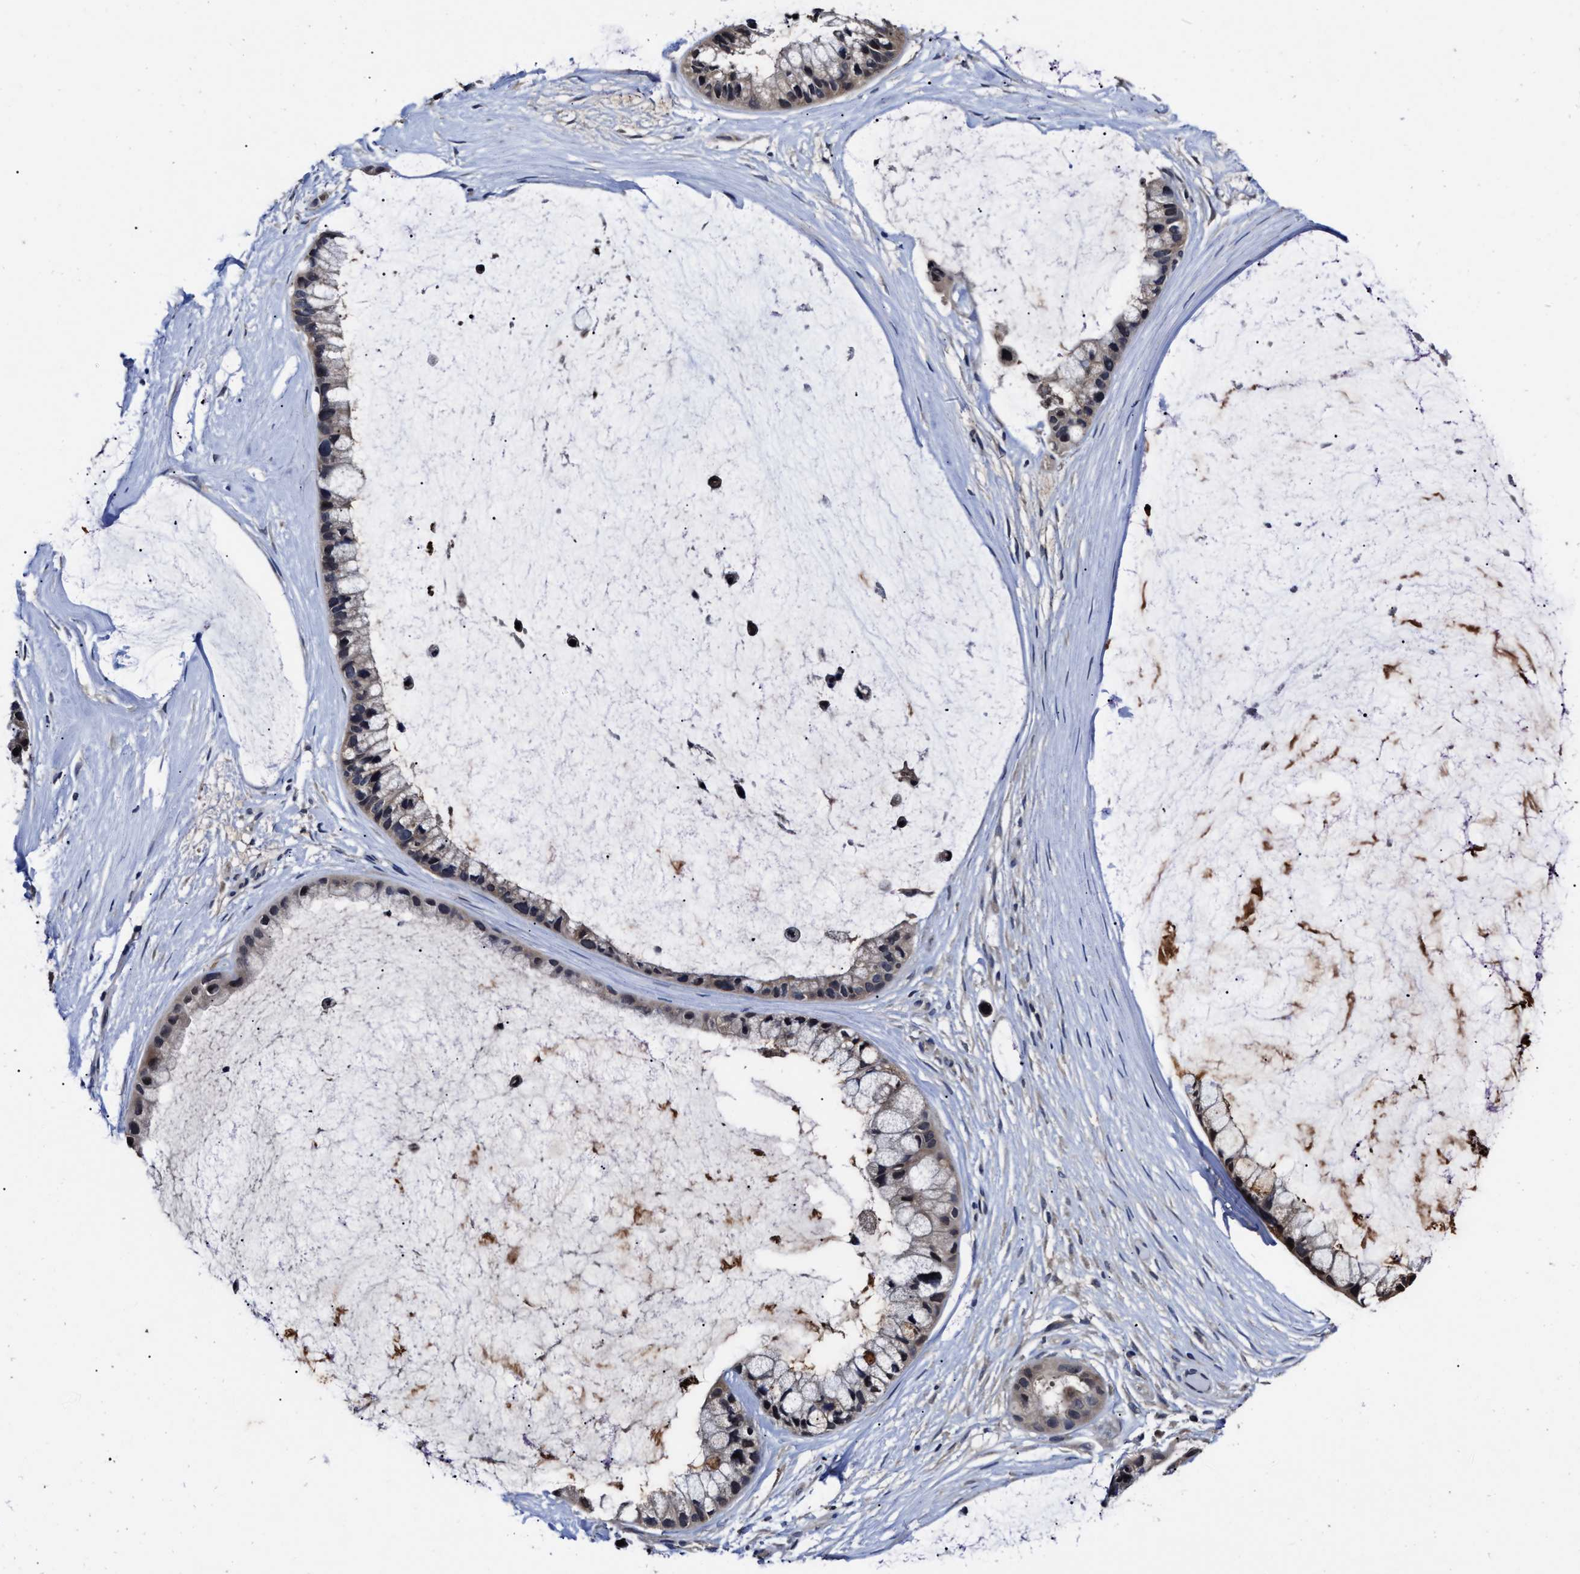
{"staining": {"intensity": "moderate", "quantity": "<25%", "location": "nuclear"}, "tissue": "ovarian cancer", "cell_type": "Tumor cells", "image_type": "cancer", "snomed": [{"axis": "morphology", "description": "Cystadenocarcinoma, mucinous, NOS"}, {"axis": "topography", "description": "Ovary"}], "caption": "This is a histology image of immunohistochemistry (IHC) staining of ovarian cancer (mucinous cystadenocarcinoma), which shows moderate positivity in the nuclear of tumor cells.", "gene": "SOCS5", "patient": {"sex": "female", "age": 39}}